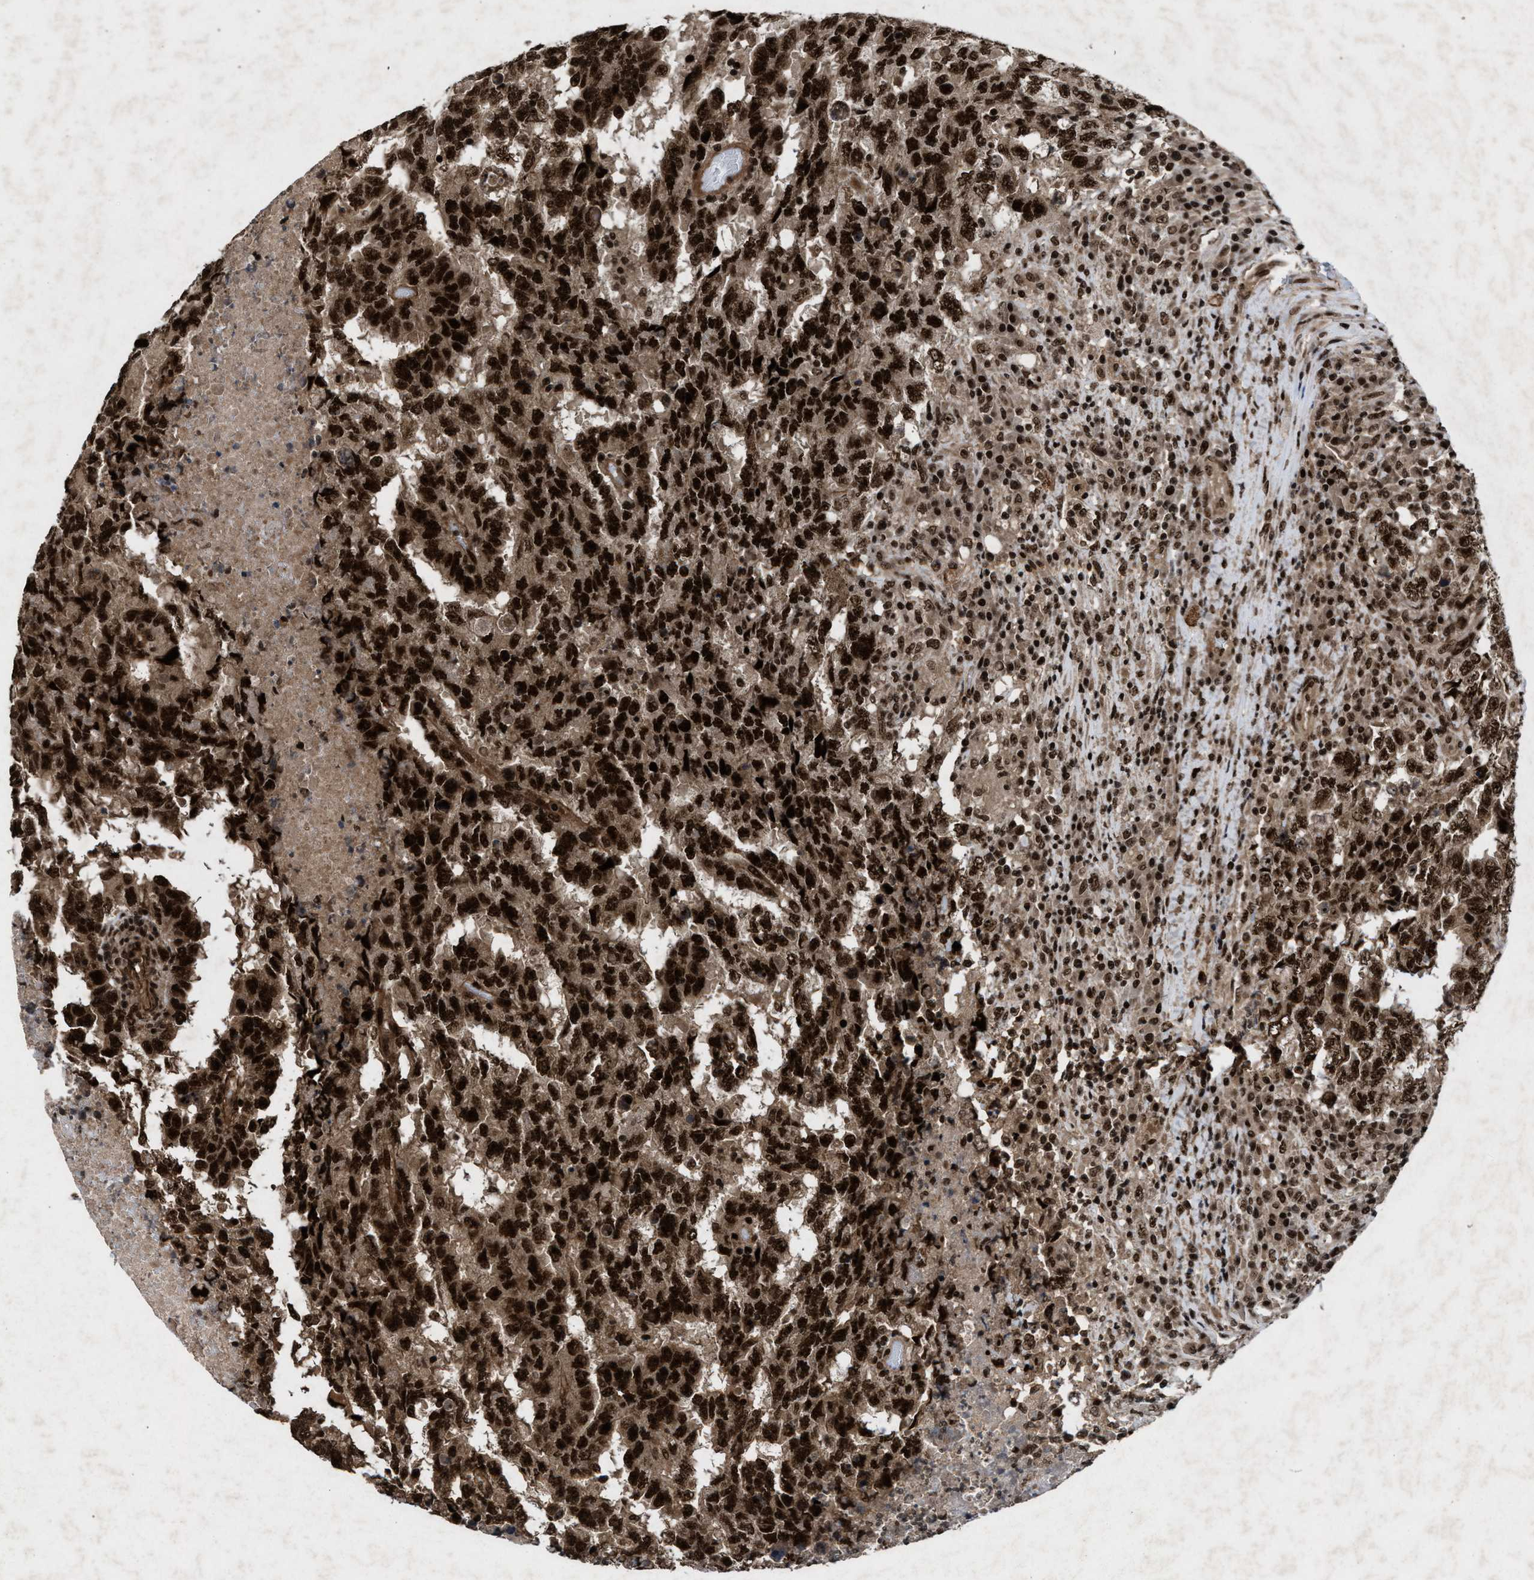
{"staining": {"intensity": "strong", "quantity": ">75%", "location": "nuclear"}, "tissue": "testis cancer", "cell_type": "Tumor cells", "image_type": "cancer", "snomed": [{"axis": "morphology", "description": "Necrosis, NOS"}, {"axis": "morphology", "description": "Carcinoma, Embryonal, NOS"}, {"axis": "topography", "description": "Testis"}], "caption": "Protein expression analysis of human testis cancer reveals strong nuclear expression in approximately >75% of tumor cells.", "gene": "WIZ", "patient": {"sex": "male", "age": 19}}